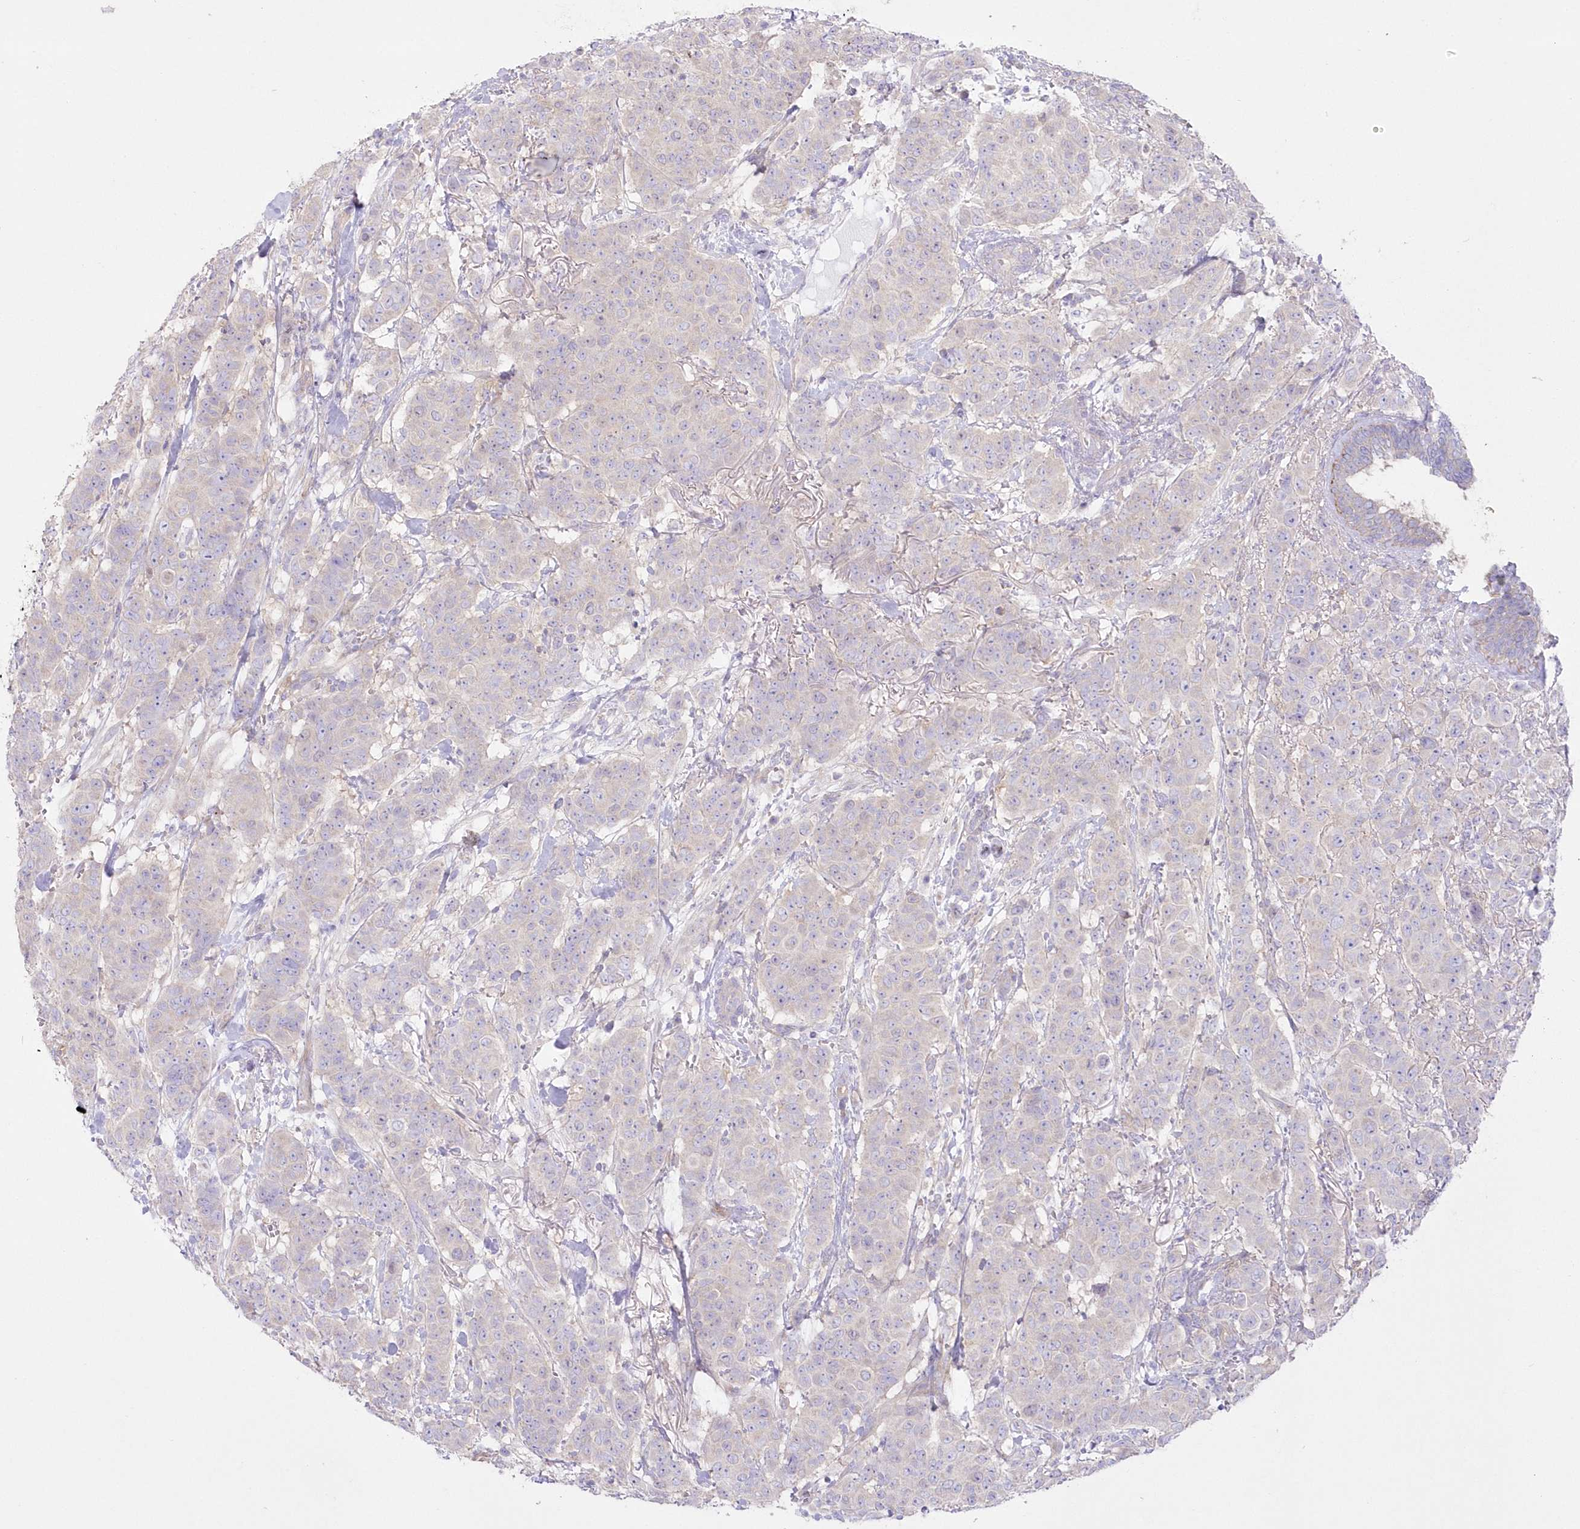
{"staining": {"intensity": "weak", "quantity": "25%-75%", "location": "cytoplasmic/membranous"}, "tissue": "breast cancer", "cell_type": "Tumor cells", "image_type": "cancer", "snomed": [{"axis": "morphology", "description": "Duct carcinoma"}, {"axis": "topography", "description": "Breast"}], "caption": "Weak cytoplasmic/membranous protein staining is appreciated in approximately 25%-75% of tumor cells in breast cancer.", "gene": "ZNF843", "patient": {"sex": "female", "age": 40}}